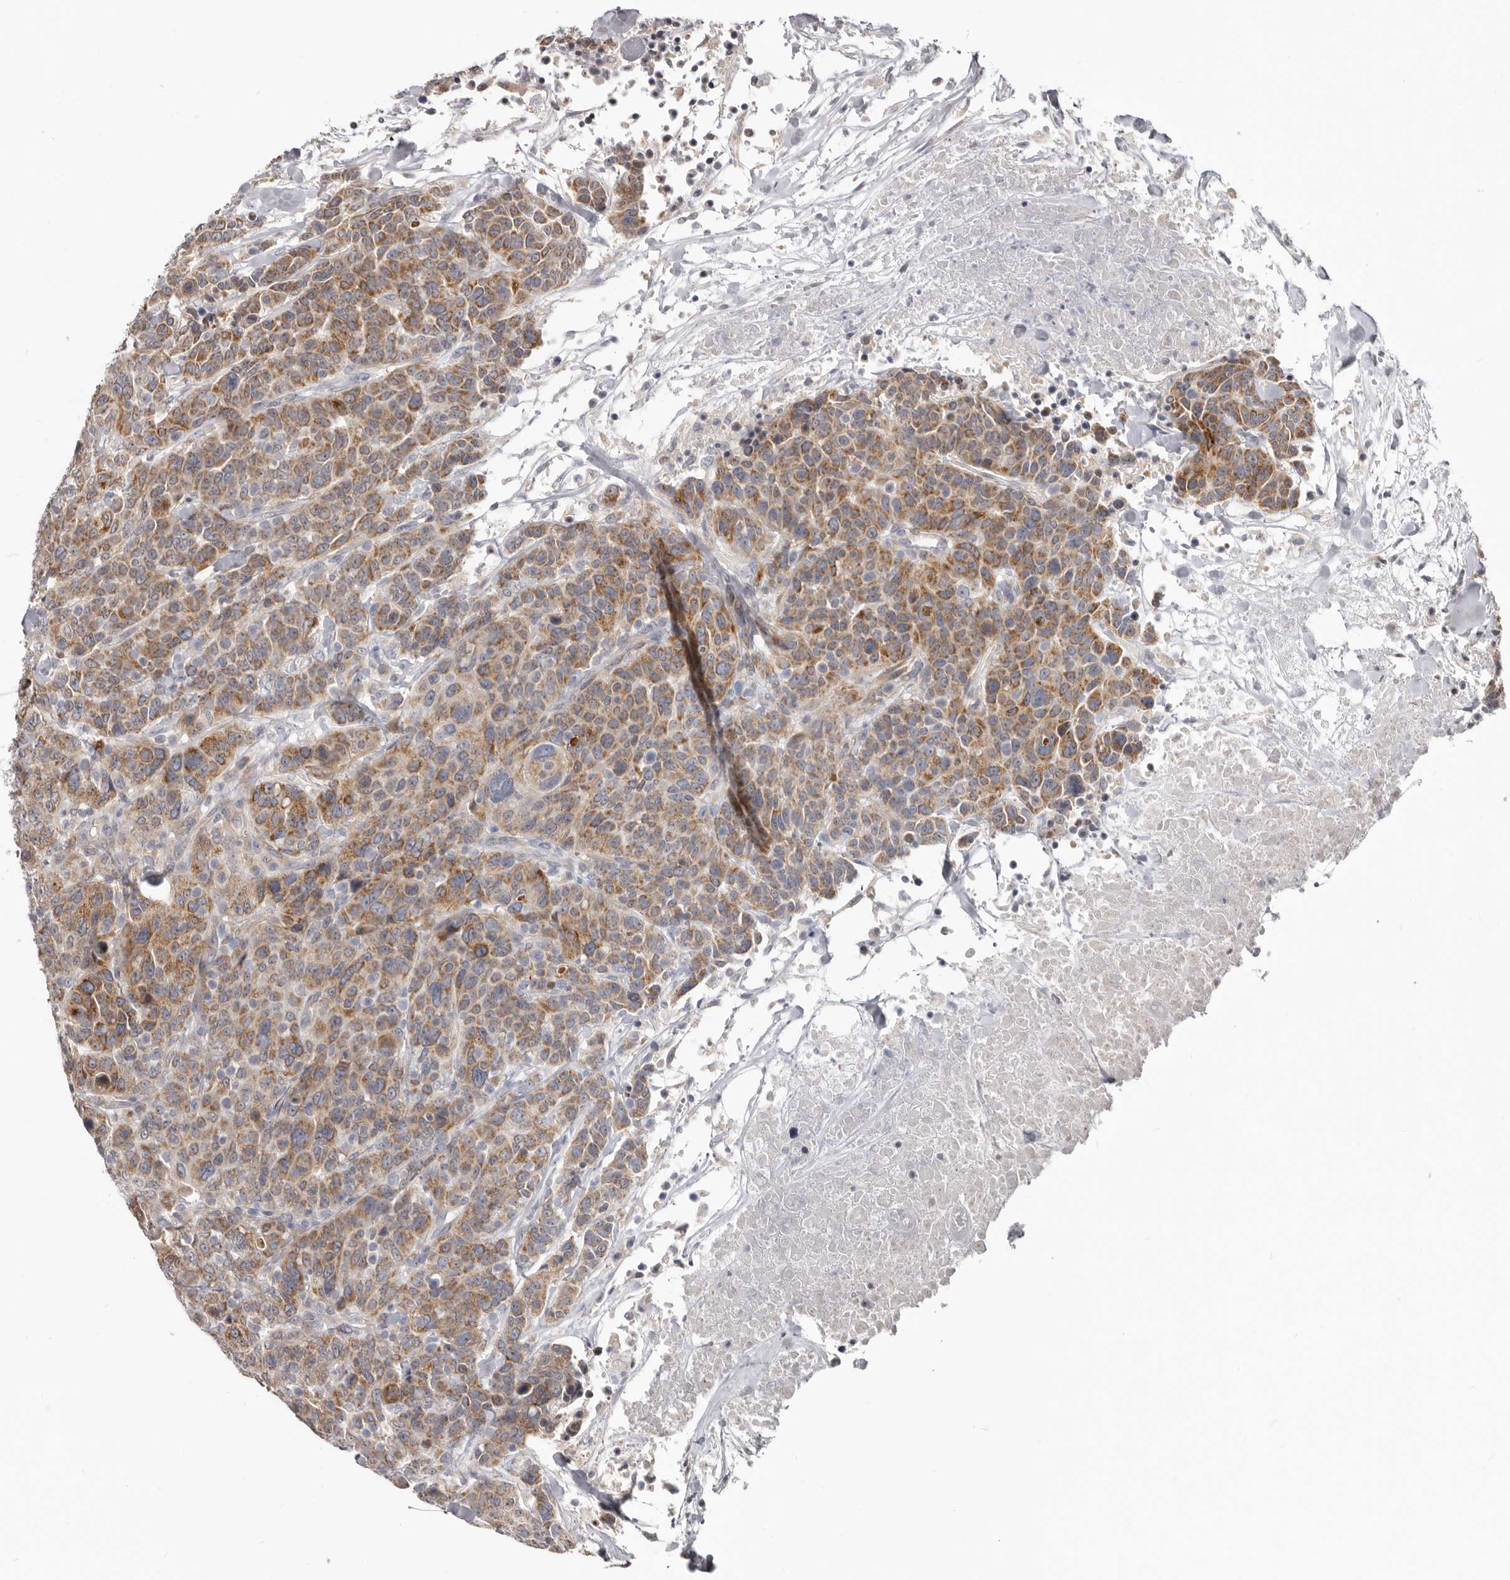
{"staining": {"intensity": "moderate", "quantity": ">75%", "location": "cytoplasmic/membranous"}, "tissue": "breast cancer", "cell_type": "Tumor cells", "image_type": "cancer", "snomed": [{"axis": "morphology", "description": "Duct carcinoma"}, {"axis": "topography", "description": "Breast"}], "caption": "Infiltrating ductal carcinoma (breast) stained with a protein marker shows moderate staining in tumor cells.", "gene": "BAD", "patient": {"sex": "female", "age": 37}}